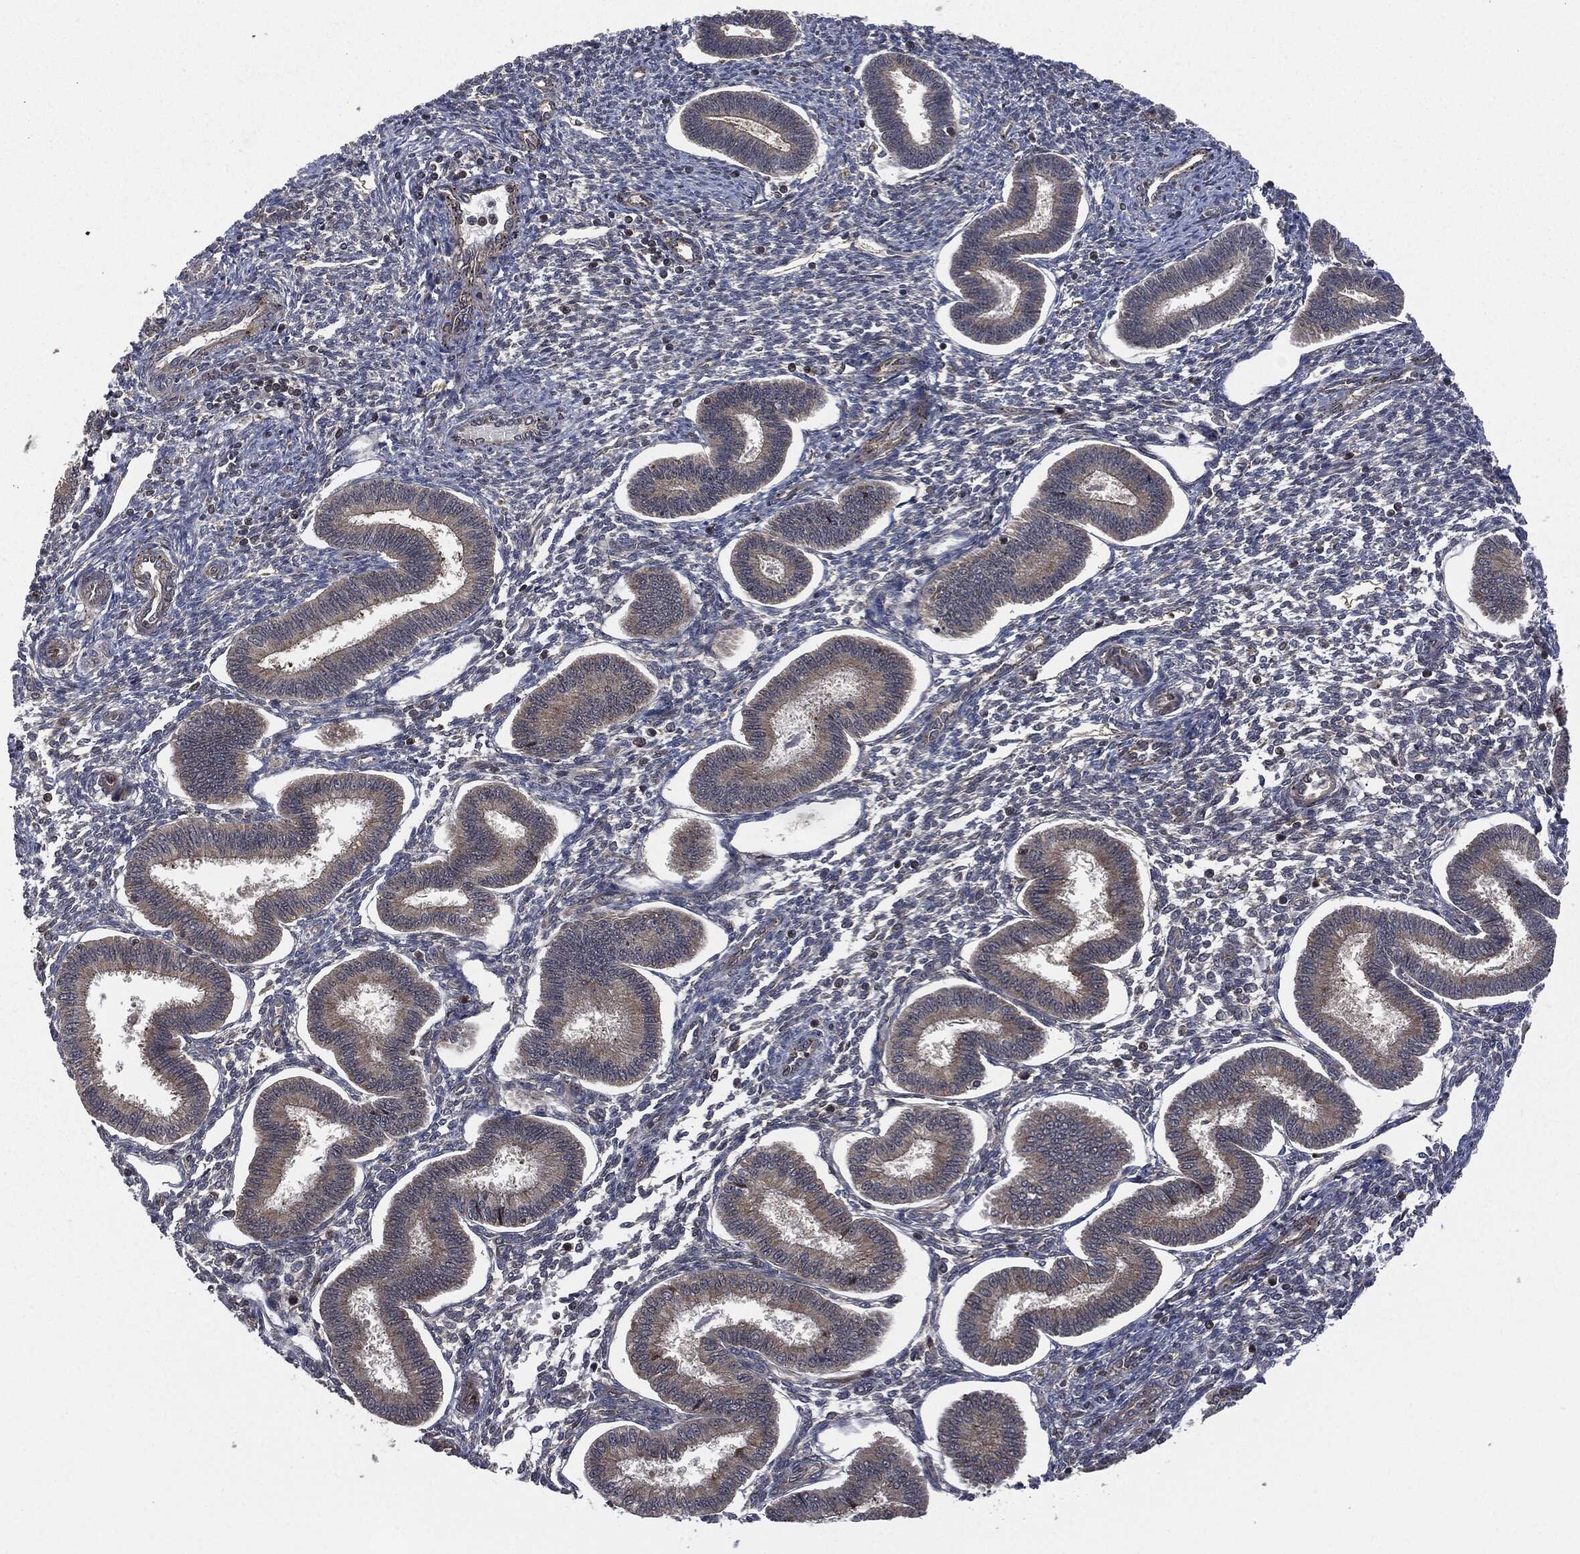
{"staining": {"intensity": "negative", "quantity": "none", "location": "none"}, "tissue": "endometrium", "cell_type": "Cells in endometrial stroma", "image_type": "normal", "snomed": [{"axis": "morphology", "description": "Normal tissue, NOS"}, {"axis": "topography", "description": "Endometrium"}], "caption": "Immunohistochemistry histopathology image of unremarkable endometrium stained for a protein (brown), which displays no positivity in cells in endometrial stroma. Nuclei are stained in blue.", "gene": "HRAS", "patient": {"sex": "female", "age": 43}}